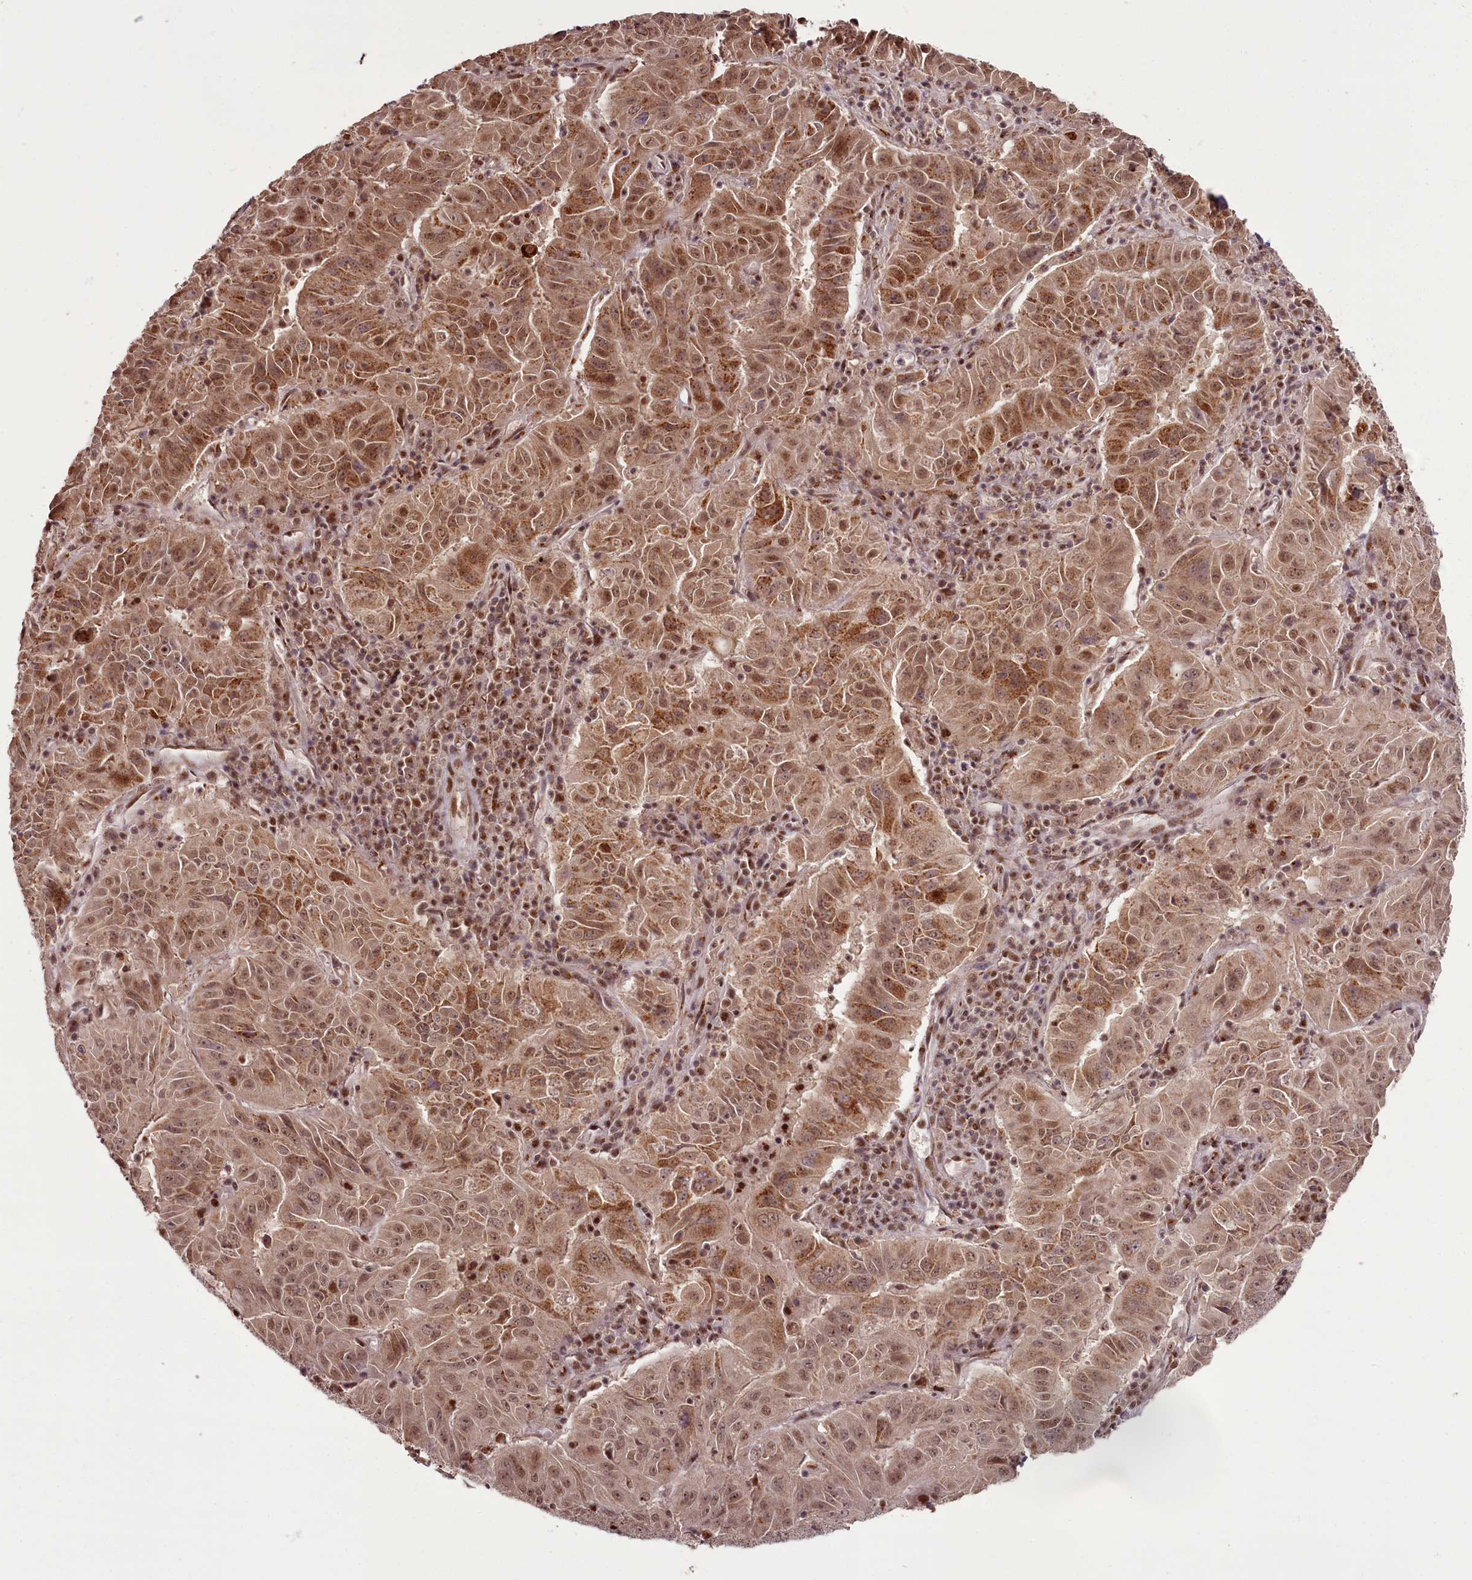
{"staining": {"intensity": "moderate", "quantity": ">75%", "location": "cytoplasmic/membranous,nuclear"}, "tissue": "pancreatic cancer", "cell_type": "Tumor cells", "image_type": "cancer", "snomed": [{"axis": "morphology", "description": "Adenocarcinoma, NOS"}, {"axis": "topography", "description": "Pancreas"}], "caption": "Pancreatic cancer stained for a protein (brown) shows moderate cytoplasmic/membranous and nuclear positive positivity in about >75% of tumor cells.", "gene": "CEP83", "patient": {"sex": "male", "age": 63}}